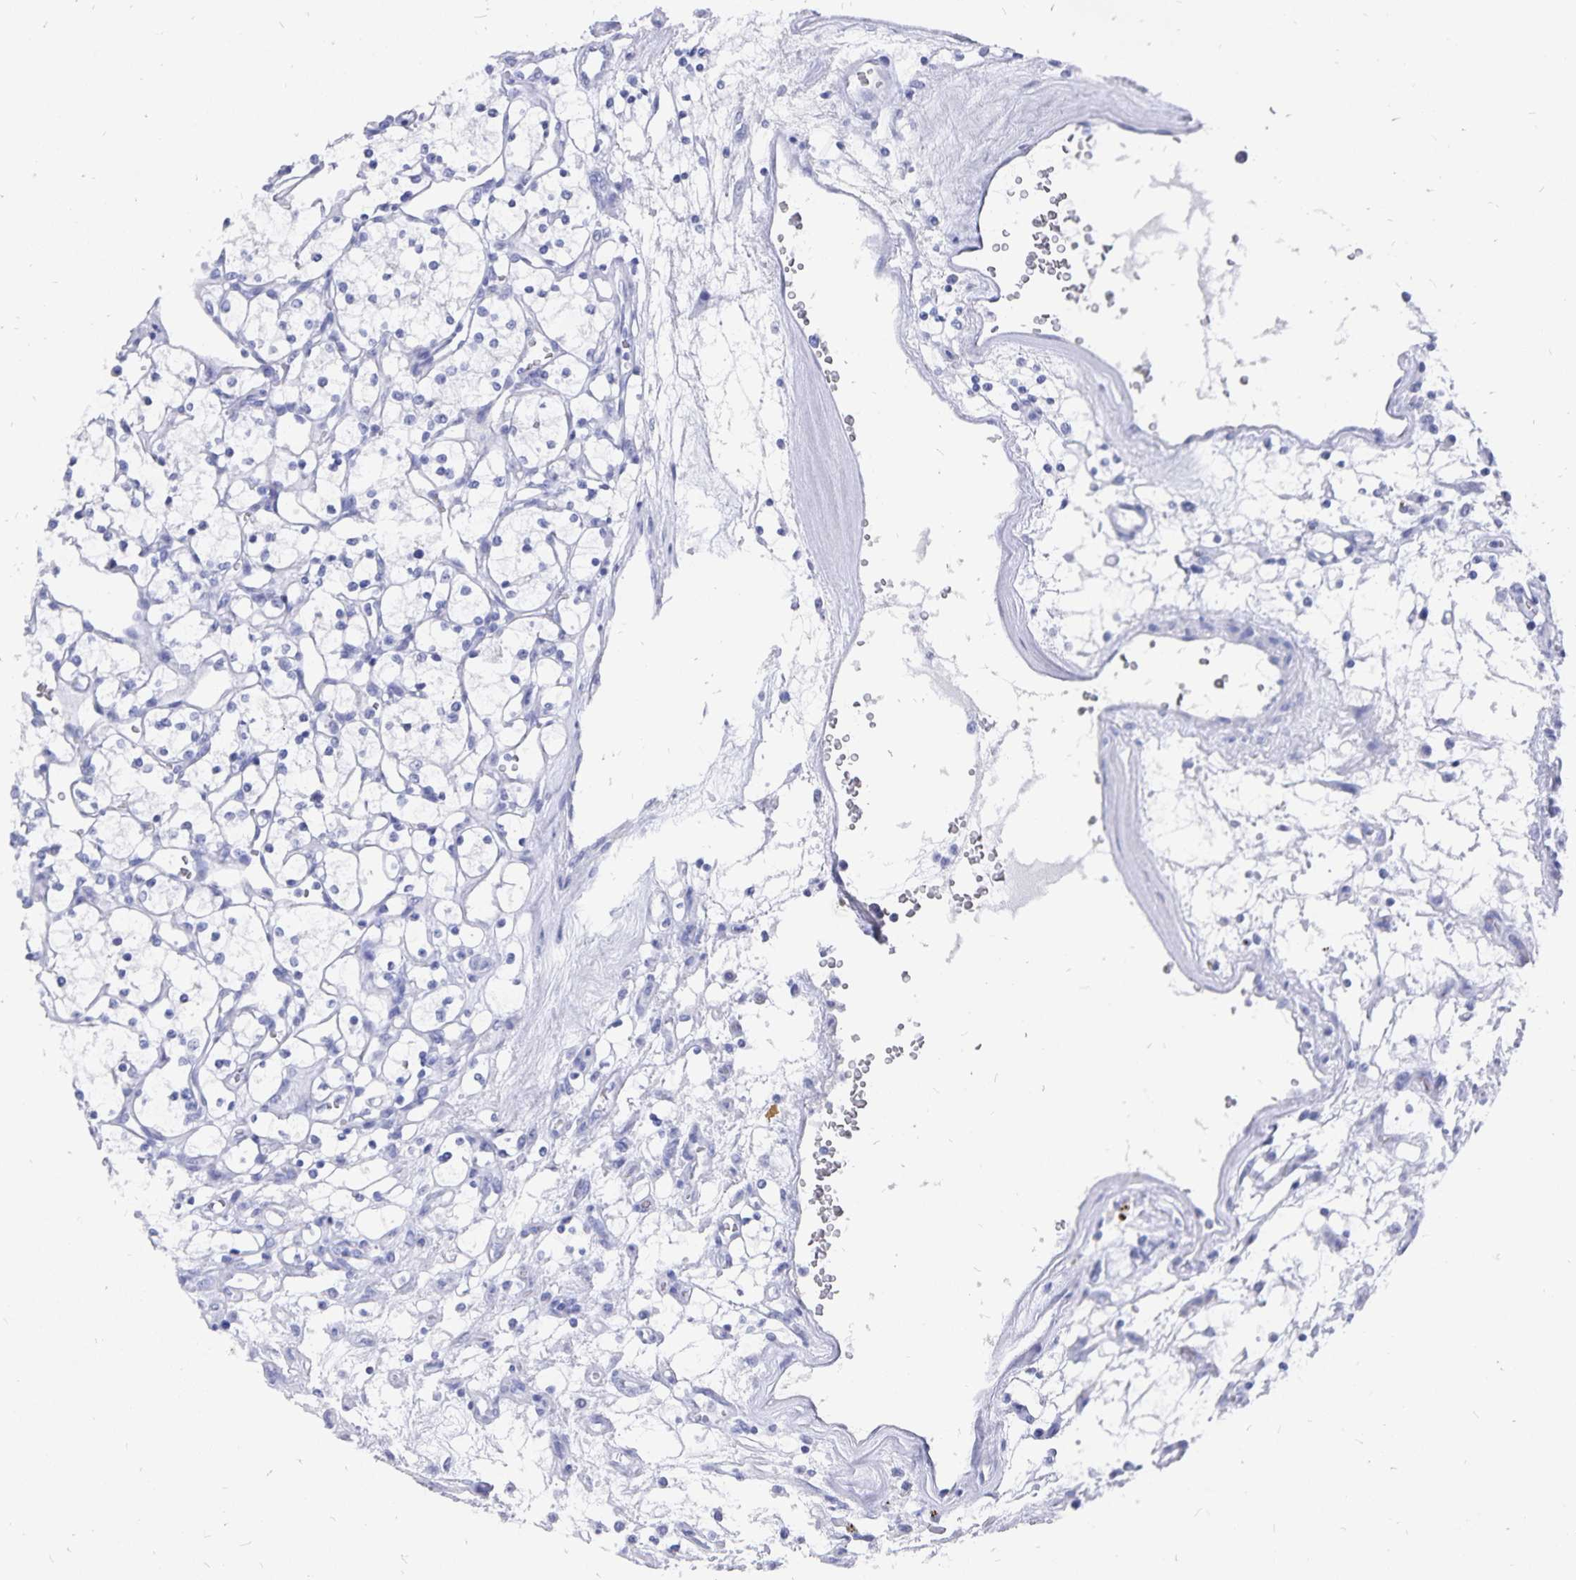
{"staining": {"intensity": "negative", "quantity": "none", "location": "none"}, "tissue": "renal cancer", "cell_type": "Tumor cells", "image_type": "cancer", "snomed": [{"axis": "morphology", "description": "Adenocarcinoma, NOS"}, {"axis": "topography", "description": "Kidney"}], "caption": "Micrograph shows no significant protein positivity in tumor cells of renal cancer. (IHC, brightfield microscopy, high magnification).", "gene": "ADH1A", "patient": {"sex": "female", "age": 69}}